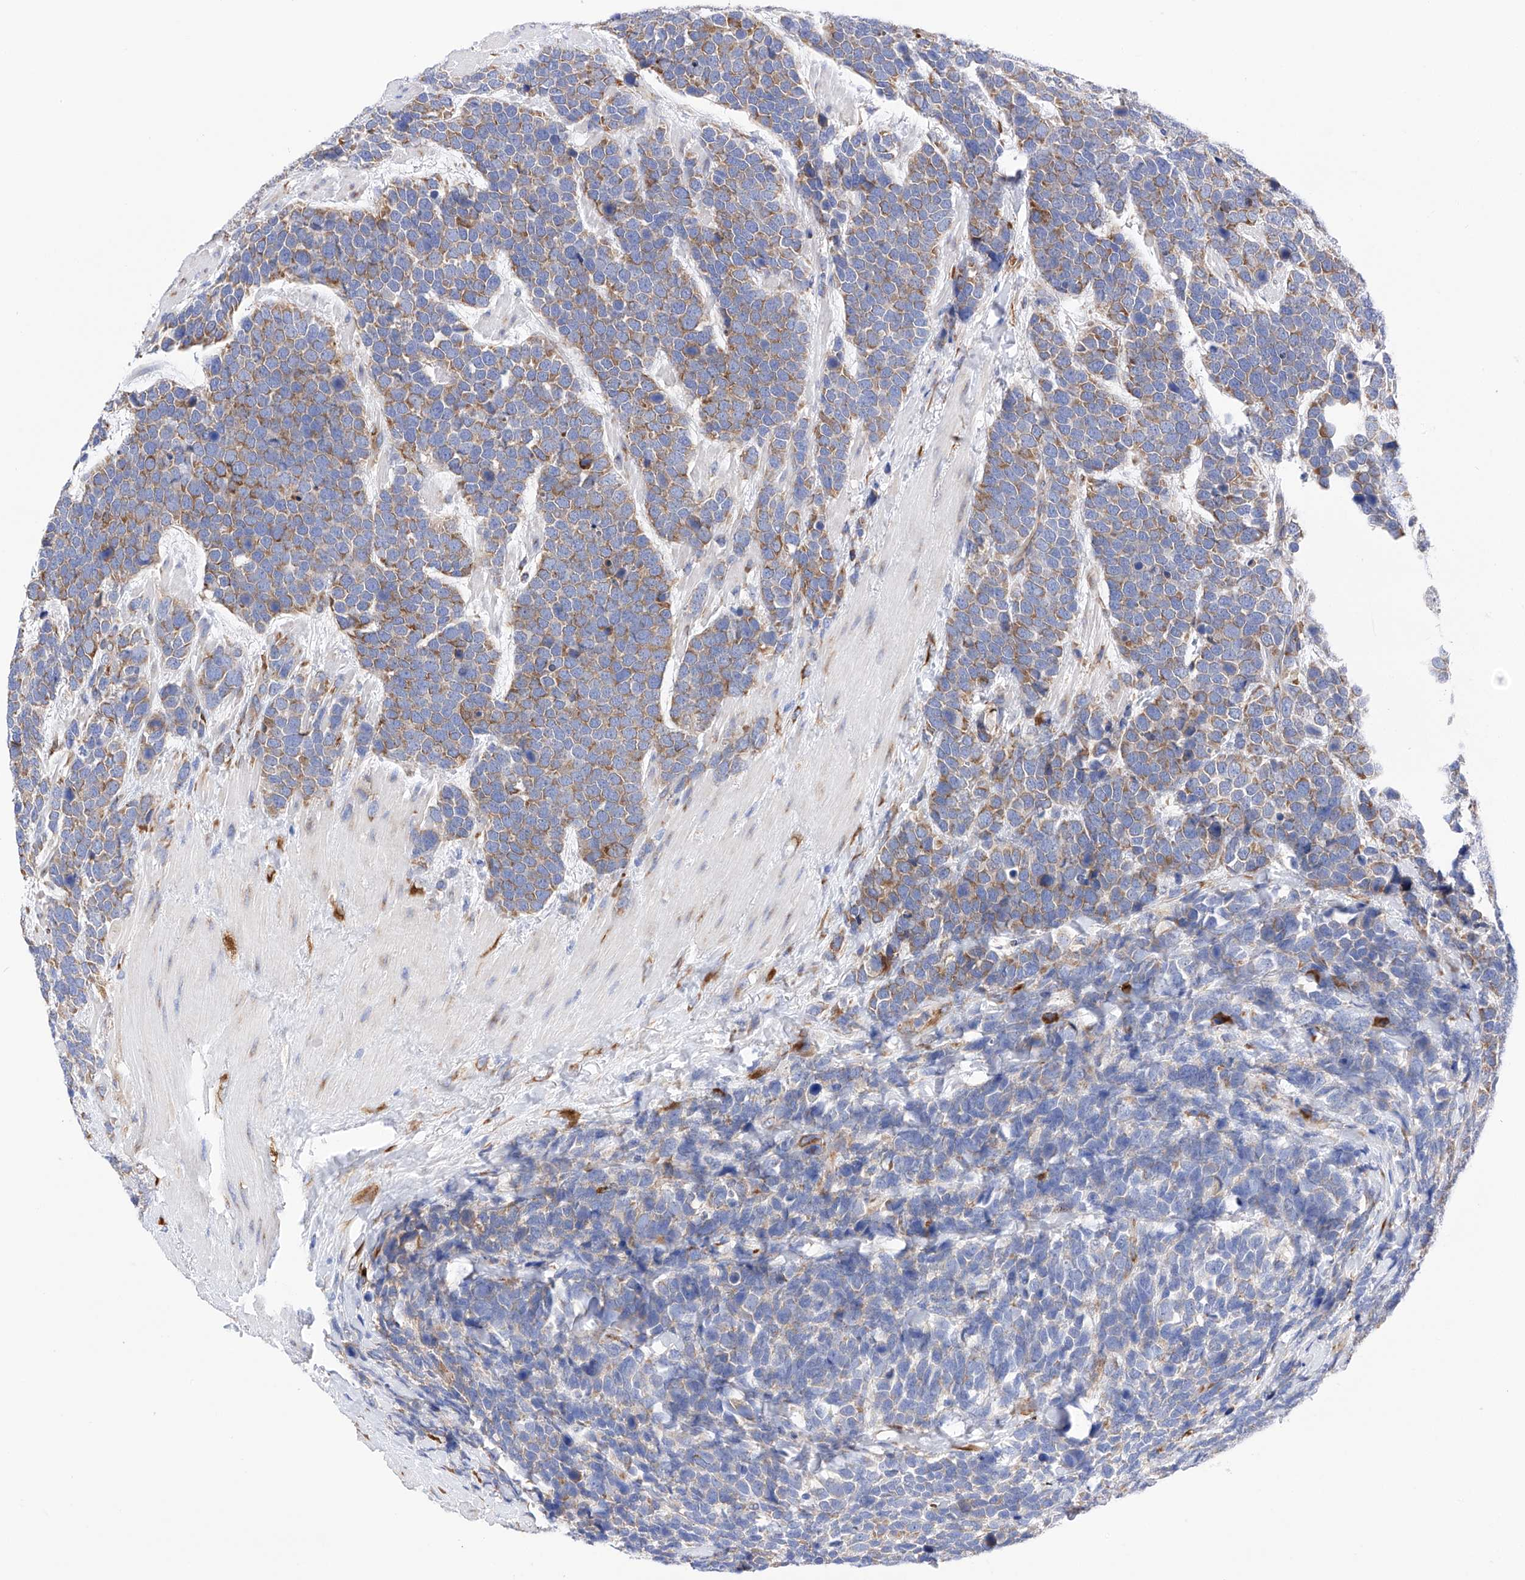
{"staining": {"intensity": "moderate", "quantity": "<25%", "location": "cytoplasmic/membranous"}, "tissue": "urothelial cancer", "cell_type": "Tumor cells", "image_type": "cancer", "snomed": [{"axis": "morphology", "description": "Urothelial carcinoma, High grade"}, {"axis": "topography", "description": "Urinary bladder"}], "caption": "High-grade urothelial carcinoma was stained to show a protein in brown. There is low levels of moderate cytoplasmic/membranous staining in about <25% of tumor cells. Immunohistochemistry (ihc) stains the protein of interest in brown and the nuclei are stained blue.", "gene": "PDIA5", "patient": {"sex": "female", "age": 82}}